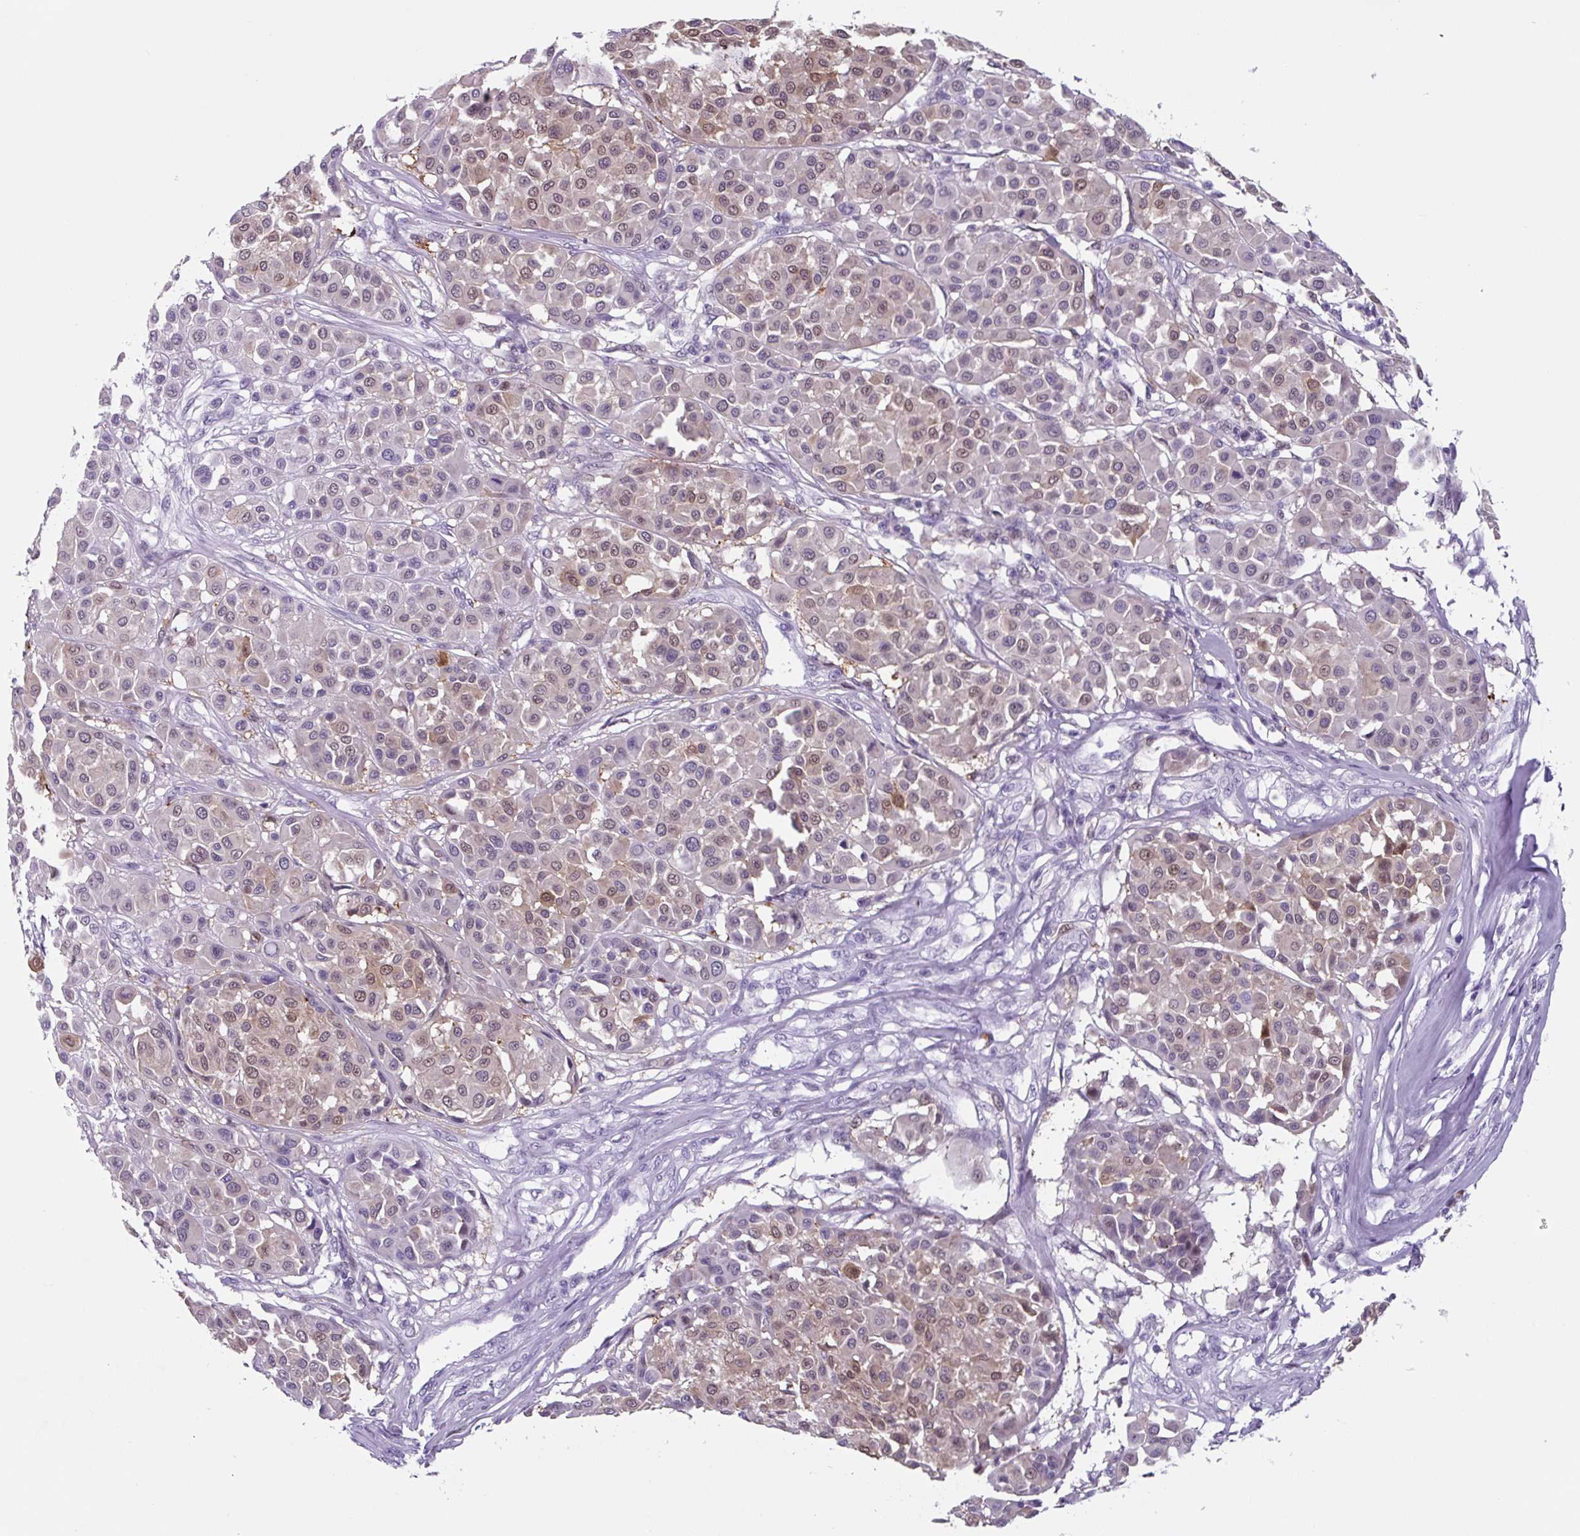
{"staining": {"intensity": "weak", "quantity": "25%-75%", "location": "nuclear"}, "tissue": "melanoma", "cell_type": "Tumor cells", "image_type": "cancer", "snomed": [{"axis": "morphology", "description": "Malignant melanoma, Metastatic site"}, {"axis": "topography", "description": "Soft tissue"}], "caption": "This is an image of immunohistochemistry (IHC) staining of melanoma, which shows weak staining in the nuclear of tumor cells.", "gene": "TNFRSF8", "patient": {"sex": "male", "age": 41}}